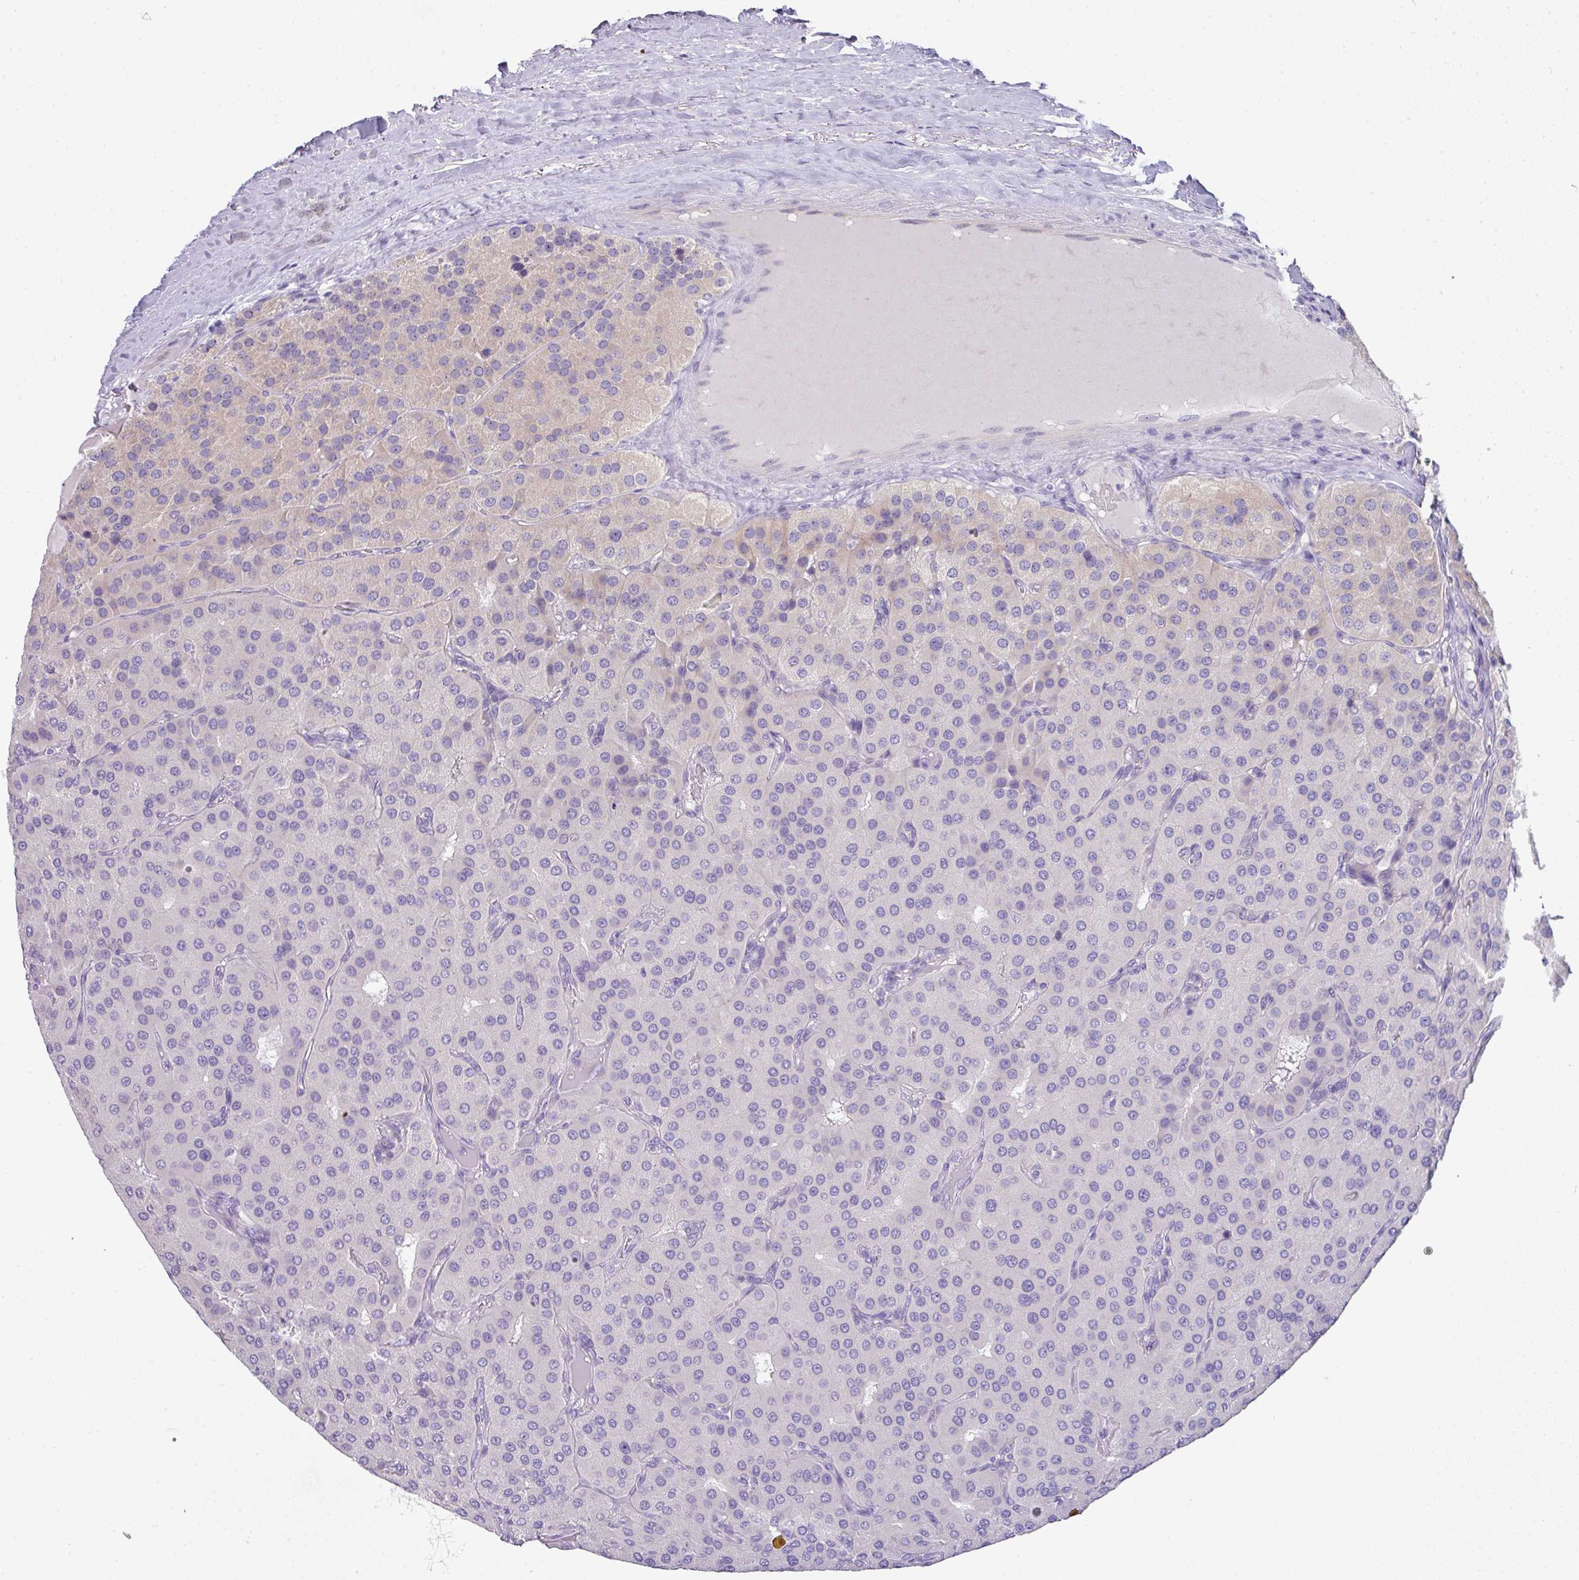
{"staining": {"intensity": "negative", "quantity": "none", "location": "none"}, "tissue": "parathyroid gland", "cell_type": "Glandular cells", "image_type": "normal", "snomed": [{"axis": "morphology", "description": "Normal tissue, NOS"}, {"axis": "morphology", "description": "Adenoma, NOS"}, {"axis": "topography", "description": "Parathyroid gland"}], "caption": "Protein analysis of unremarkable parathyroid gland reveals no significant staining in glandular cells. The staining was performed using DAB to visualize the protein expression in brown, while the nuclei were stained in blue with hematoxylin (Magnification: 20x).", "gene": "GCG", "patient": {"sex": "female", "age": 86}}